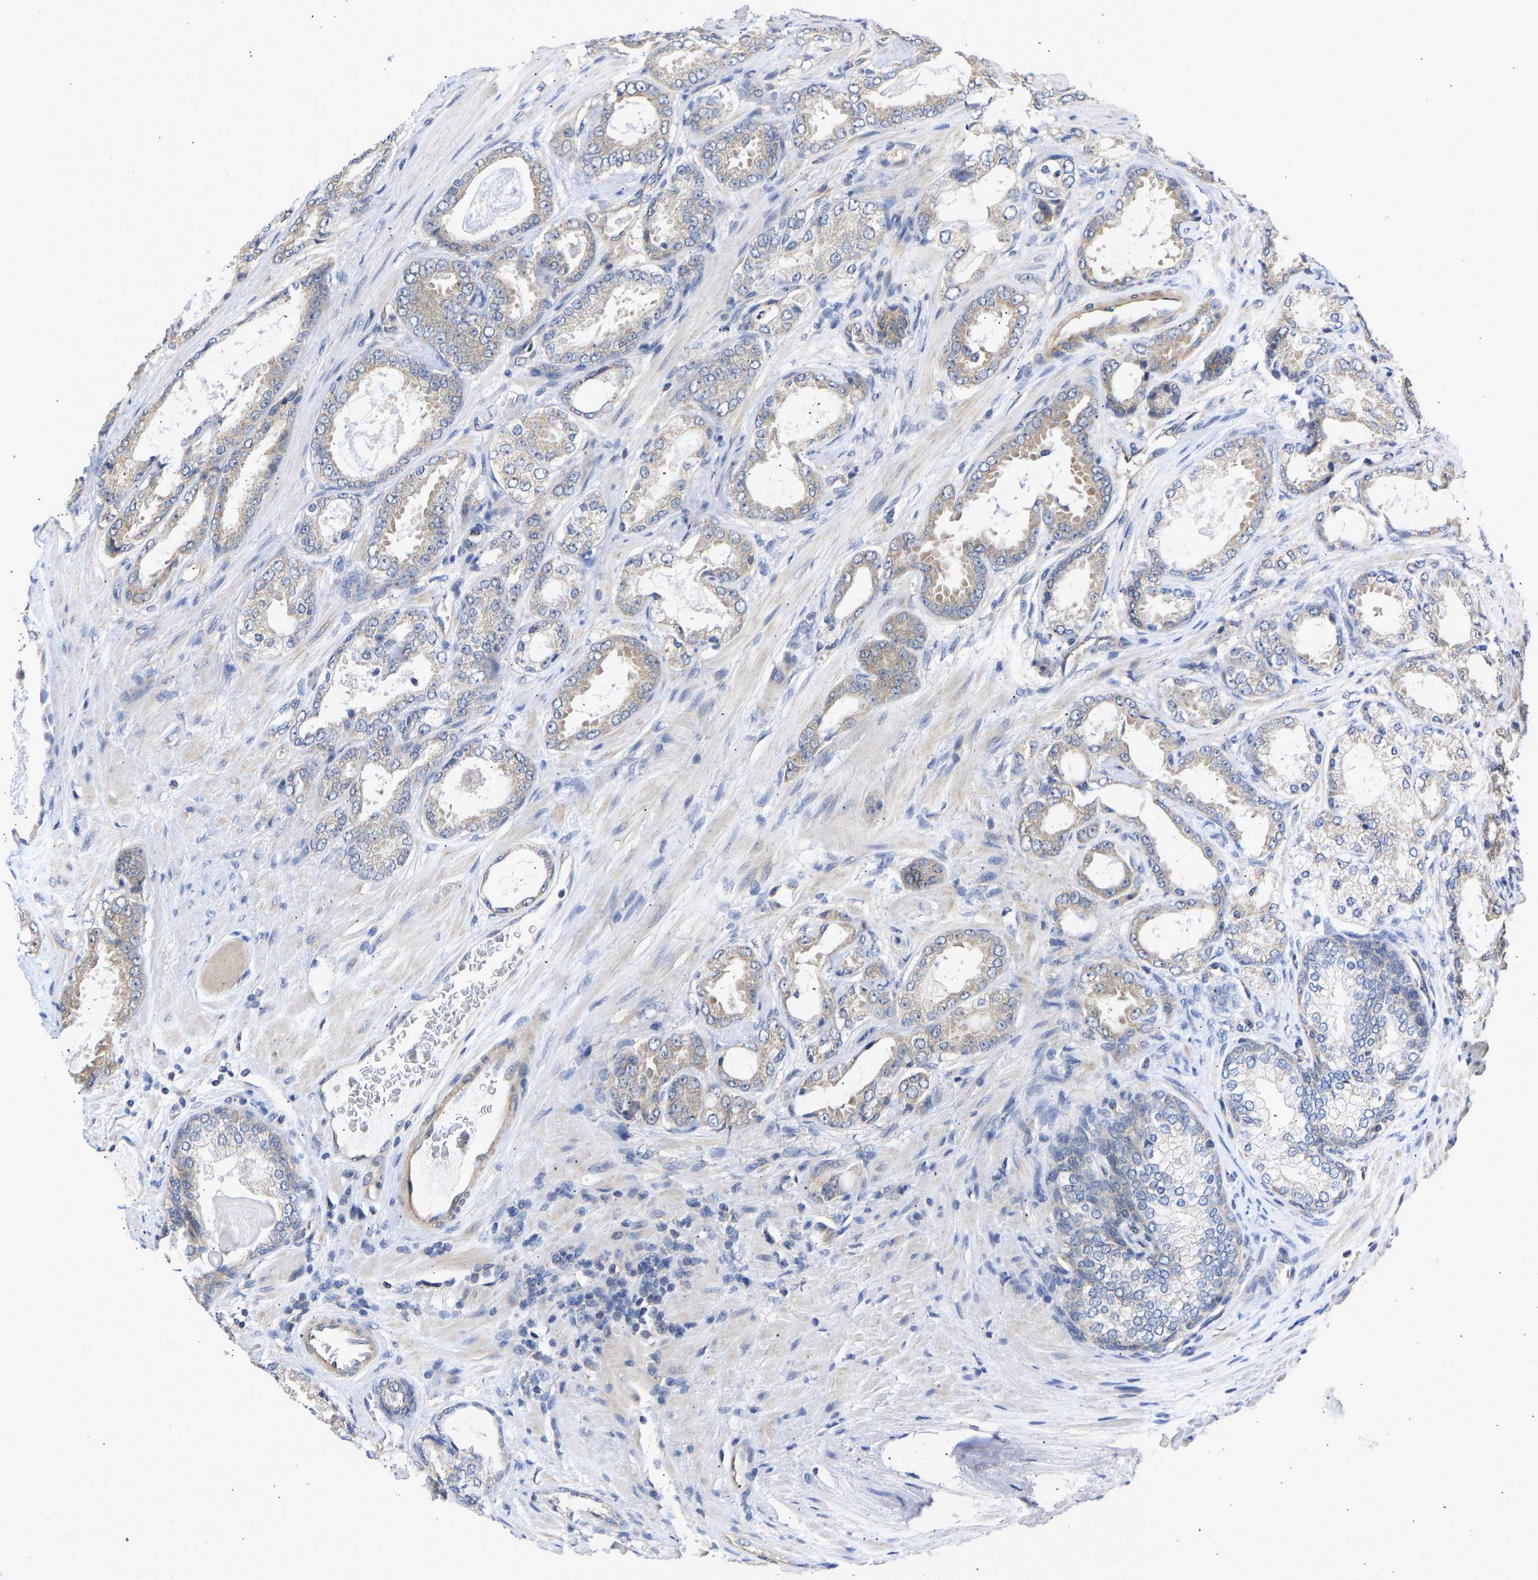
{"staining": {"intensity": "weak", "quantity": "25%-75%", "location": "cytoplasmic/membranous"}, "tissue": "prostate cancer", "cell_type": "Tumor cells", "image_type": "cancer", "snomed": [{"axis": "morphology", "description": "Adenocarcinoma, High grade"}, {"axis": "topography", "description": "Prostate"}], "caption": "Human prostate adenocarcinoma (high-grade) stained for a protein (brown) reveals weak cytoplasmic/membranous positive positivity in about 25%-75% of tumor cells.", "gene": "MAP2K3", "patient": {"sex": "male", "age": 65}}